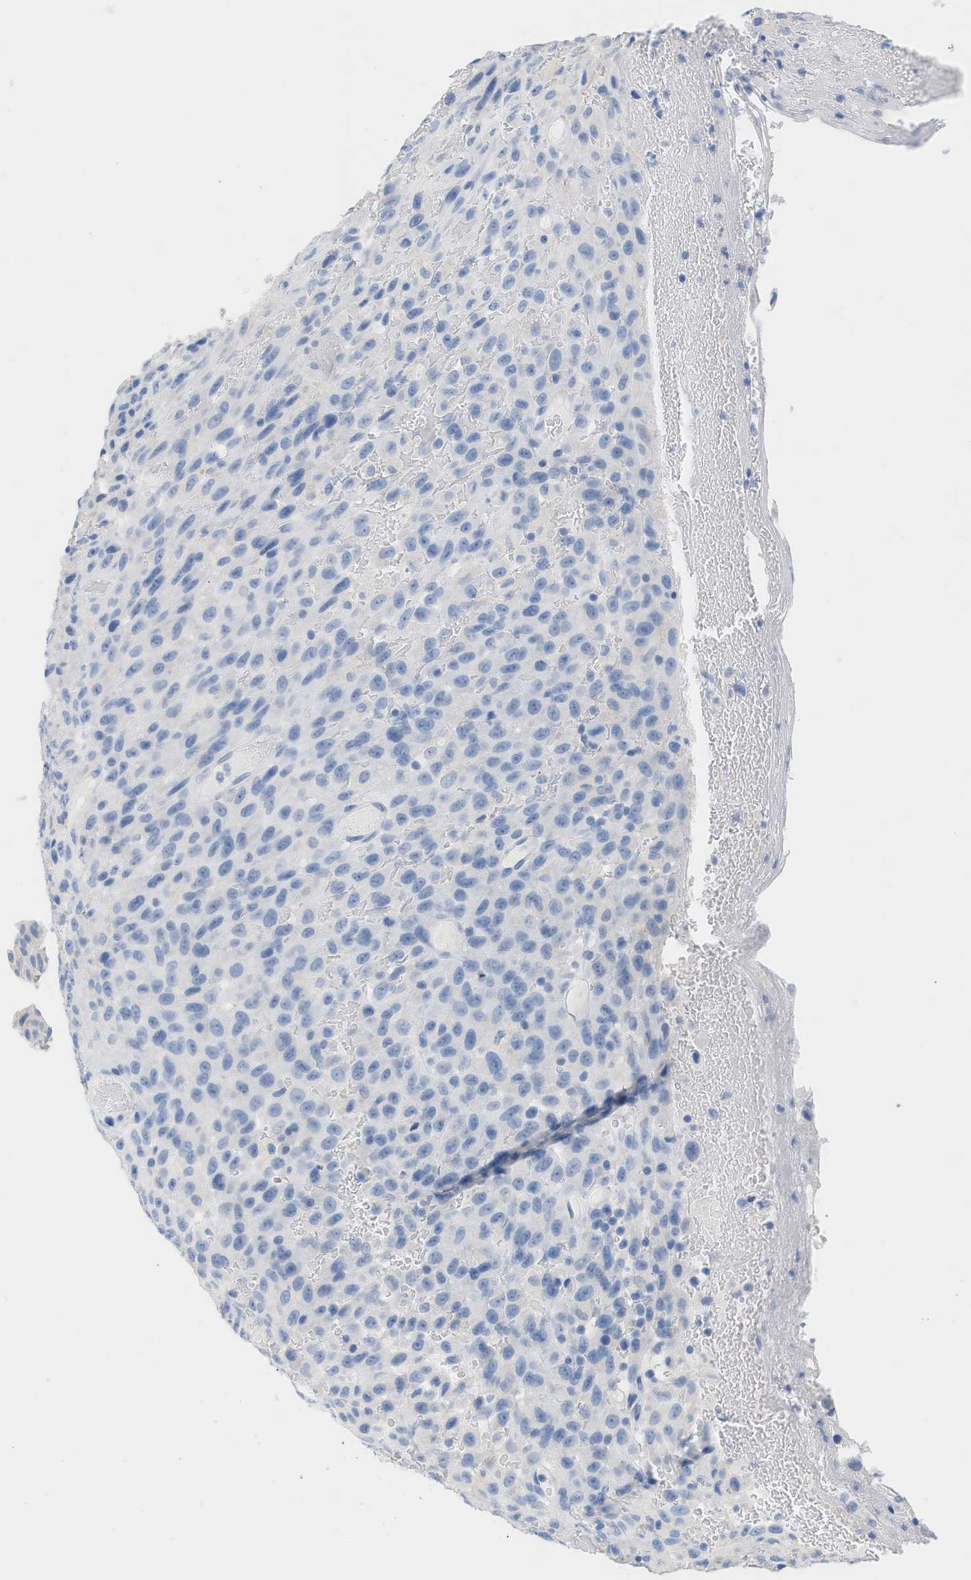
{"staining": {"intensity": "negative", "quantity": "none", "location": "none"}, "tissue": "urothelial cancer", "cell_type": "Tumor cells", "image_type": "cancer", "snomed": [{"axis": "morphology", "description": "Urothelial carcinoma, High grade"}, {"axis": "topography", "description": "Urinary bladder"}], "caption": "IHC image of urothelial cancer stained for a protein (brown), which shows no staining in tumor cells.", "gene": "PAPPA", "patient": {"sex": "male", "age": 66}}